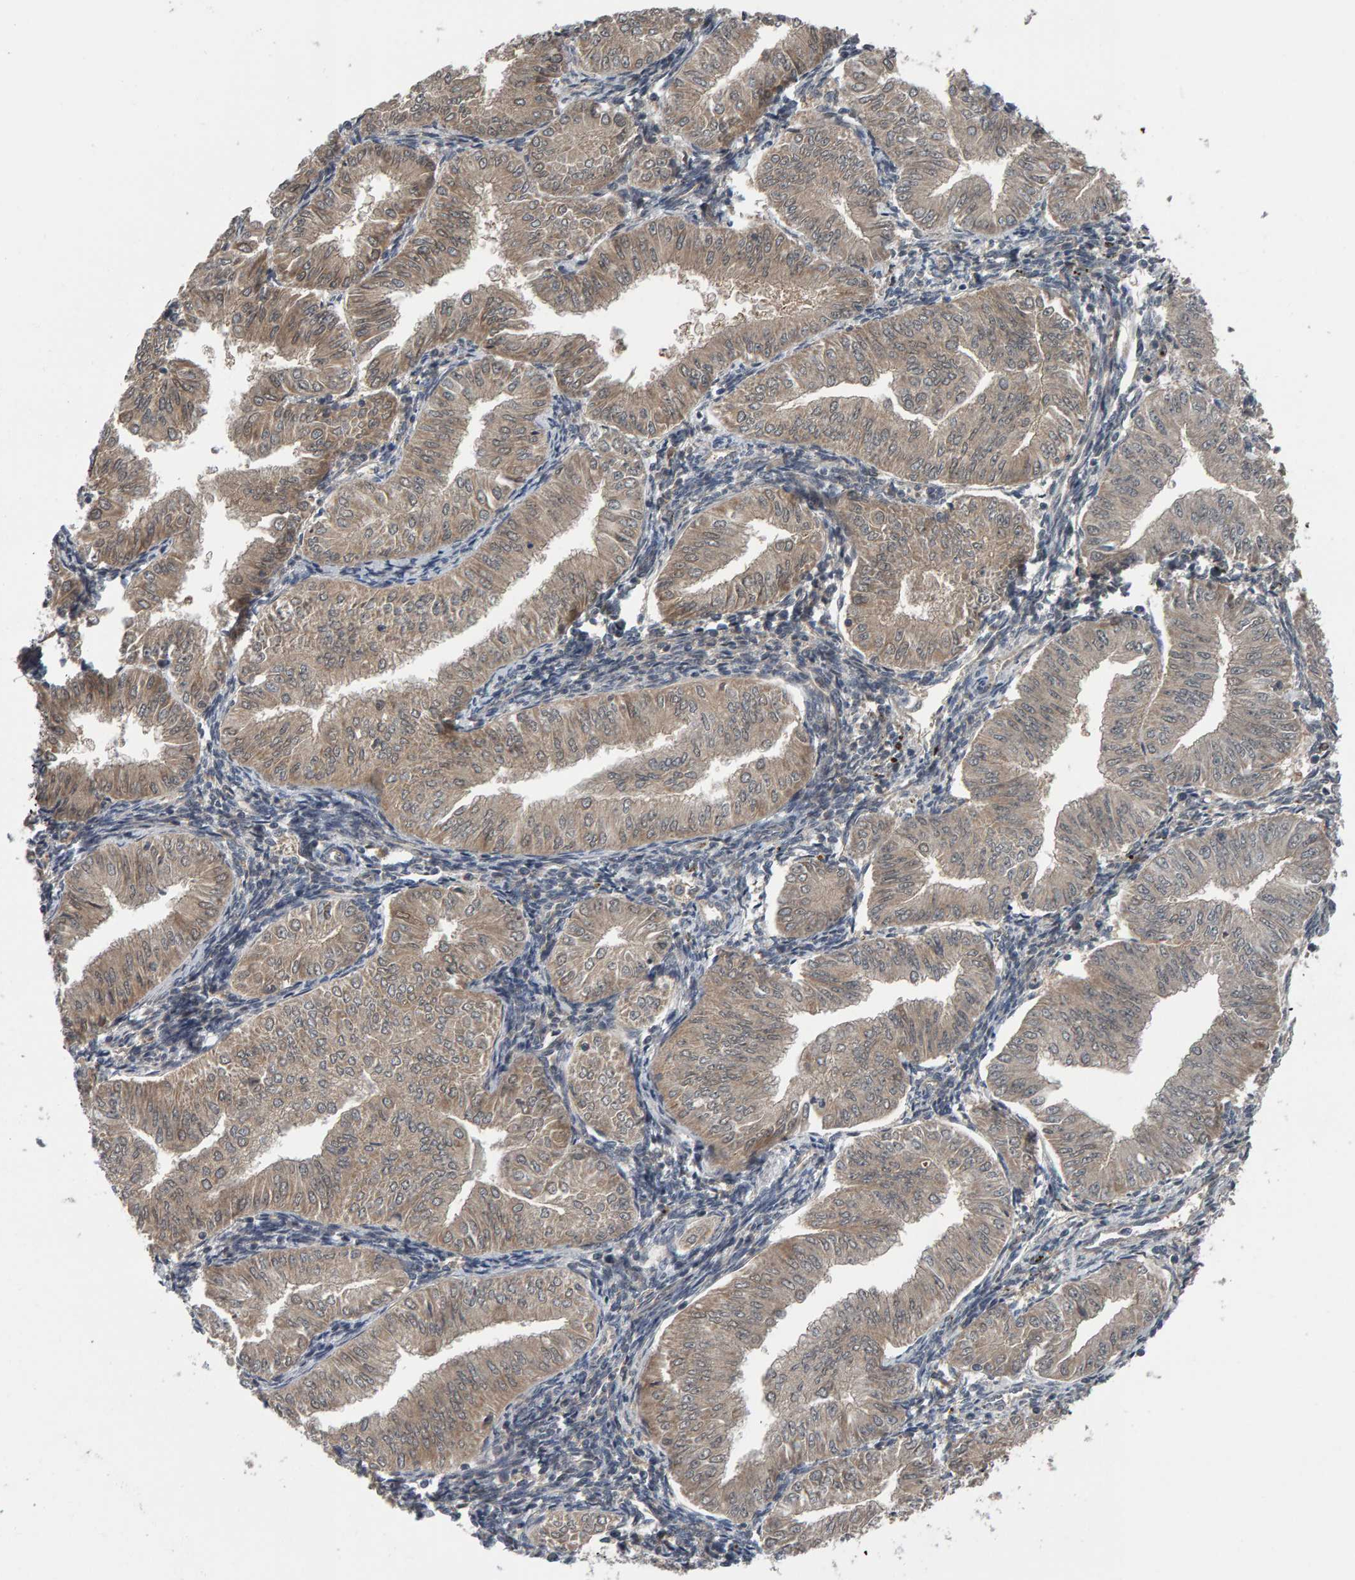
{"staining": {"intensity": "weak", "quantity": "<25%", "location": "cytoplasmic/membranous"}, "tissue": "endometrial cancer", "cell_type": "Tumor cells", "image_type": "cancer", "snomed": [{"axis": "morphology", "description": "Normal tissue, NOS"}, {"axis": "morphology", "description": "Adenocarcinoma, NOS"}, {"axis": "topography", "description": "Endometrium"}], "caption": "Immunohistochemical staining of endometrial cancer displays no significant staining in tumor cells.", "gene": "COASY", "patient": {"sex": "female", "age": 53}}